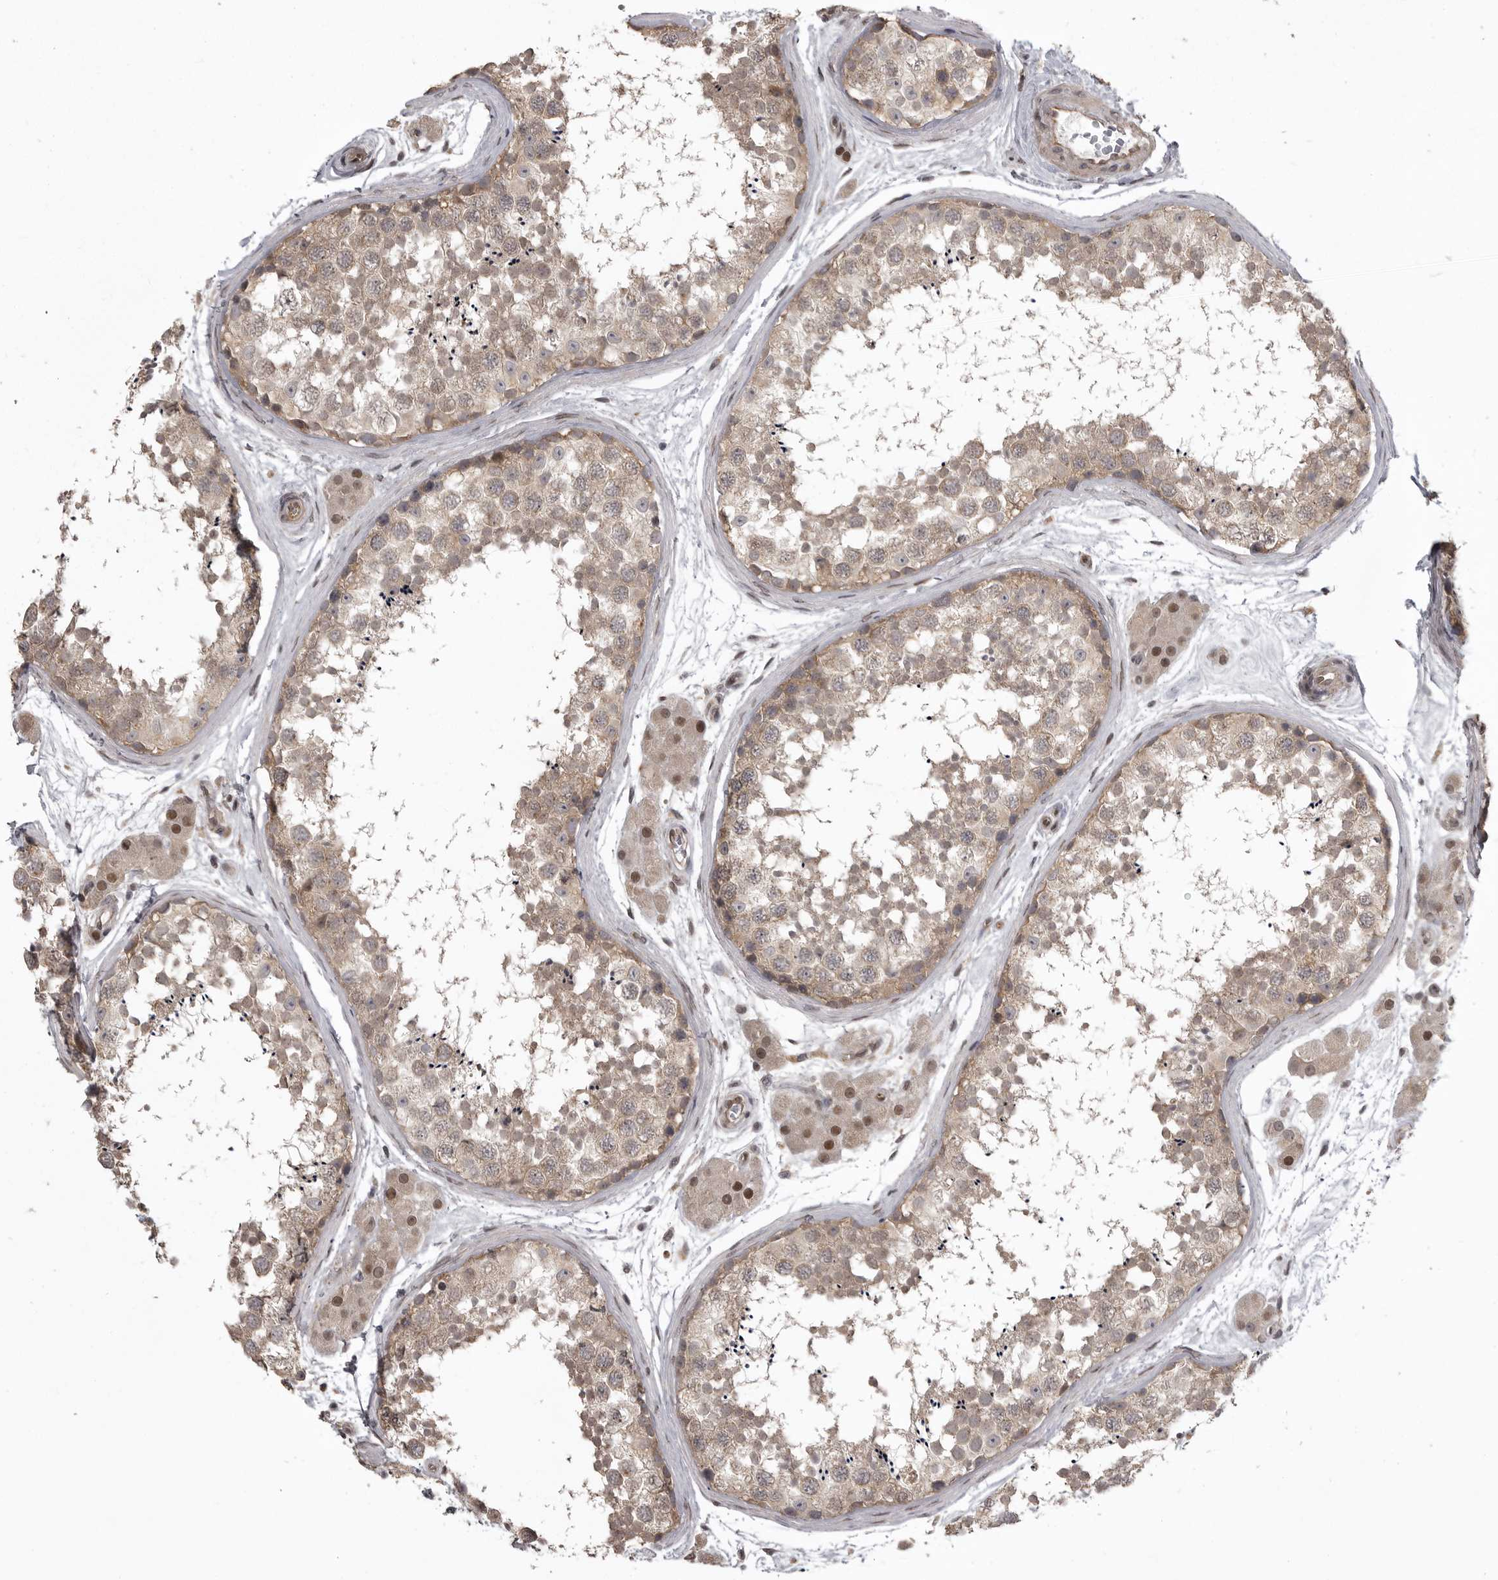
{"staining": {"intensity": "weak", "quantity": ">75%", "location": "cytoplasmic/membranous"}, "tissue": "testis", "cell_type": "Cells in seminiferous ducts", "image_type": "normal", "snomed": [{"axis": "morphology", "description": "Normal tissue, NOS"}, {"axis": "topography", "description": "Testis"}], "caption": "Immunohistochemical staining of unremarkable testis reveals low levels of weak cytoplasmic/membranous staining in about >75% of cells in seminiferous ducts. Ihc stains the protein in brown and the nuclei are stained blue.", "gene": "SNX16", "patient": {"sex": "male", "age": 56}}